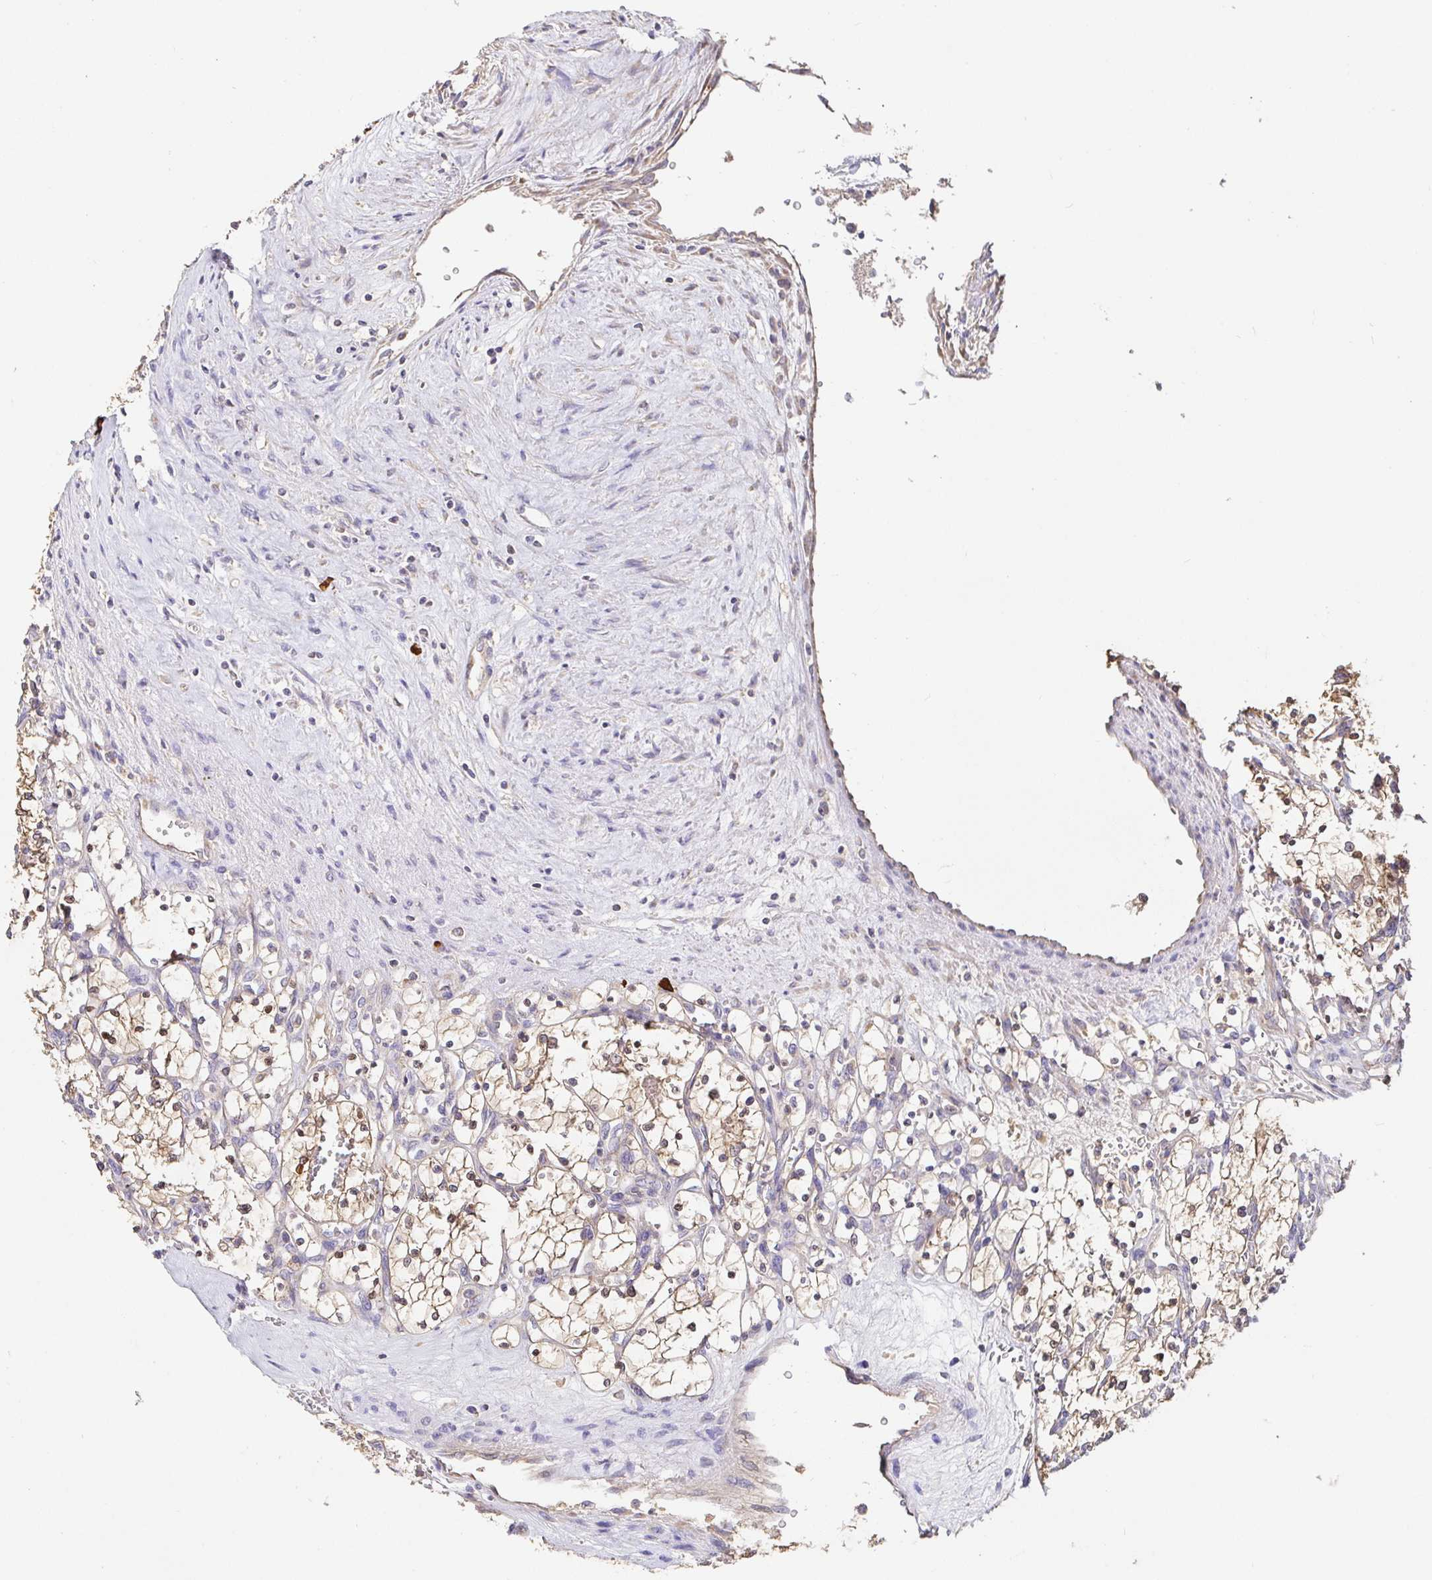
{"staining": {"intensity": "weak", "quantity": ">75%", "location": "cytoplasmic/membranous"}, "tissue": "renal cancer", "cell_type": "Tumor cells", "image_type": "cancer", "snomed": [{"axis": "morphology", "description": "Adenocarcinoma, NOS"}, {"axis": "topography", "description": "Kidney"}], "caption": "Immunohistochemical staining of human renal adenocarcinoma demonstrates weak cytoplasmic/membranous protein staining in about >75% of tumor cells. (Brightfield microscopy of DAB IHC at high magnification).", "gene": "HAGH", "patient": {"sex": "female", "age": 69}}